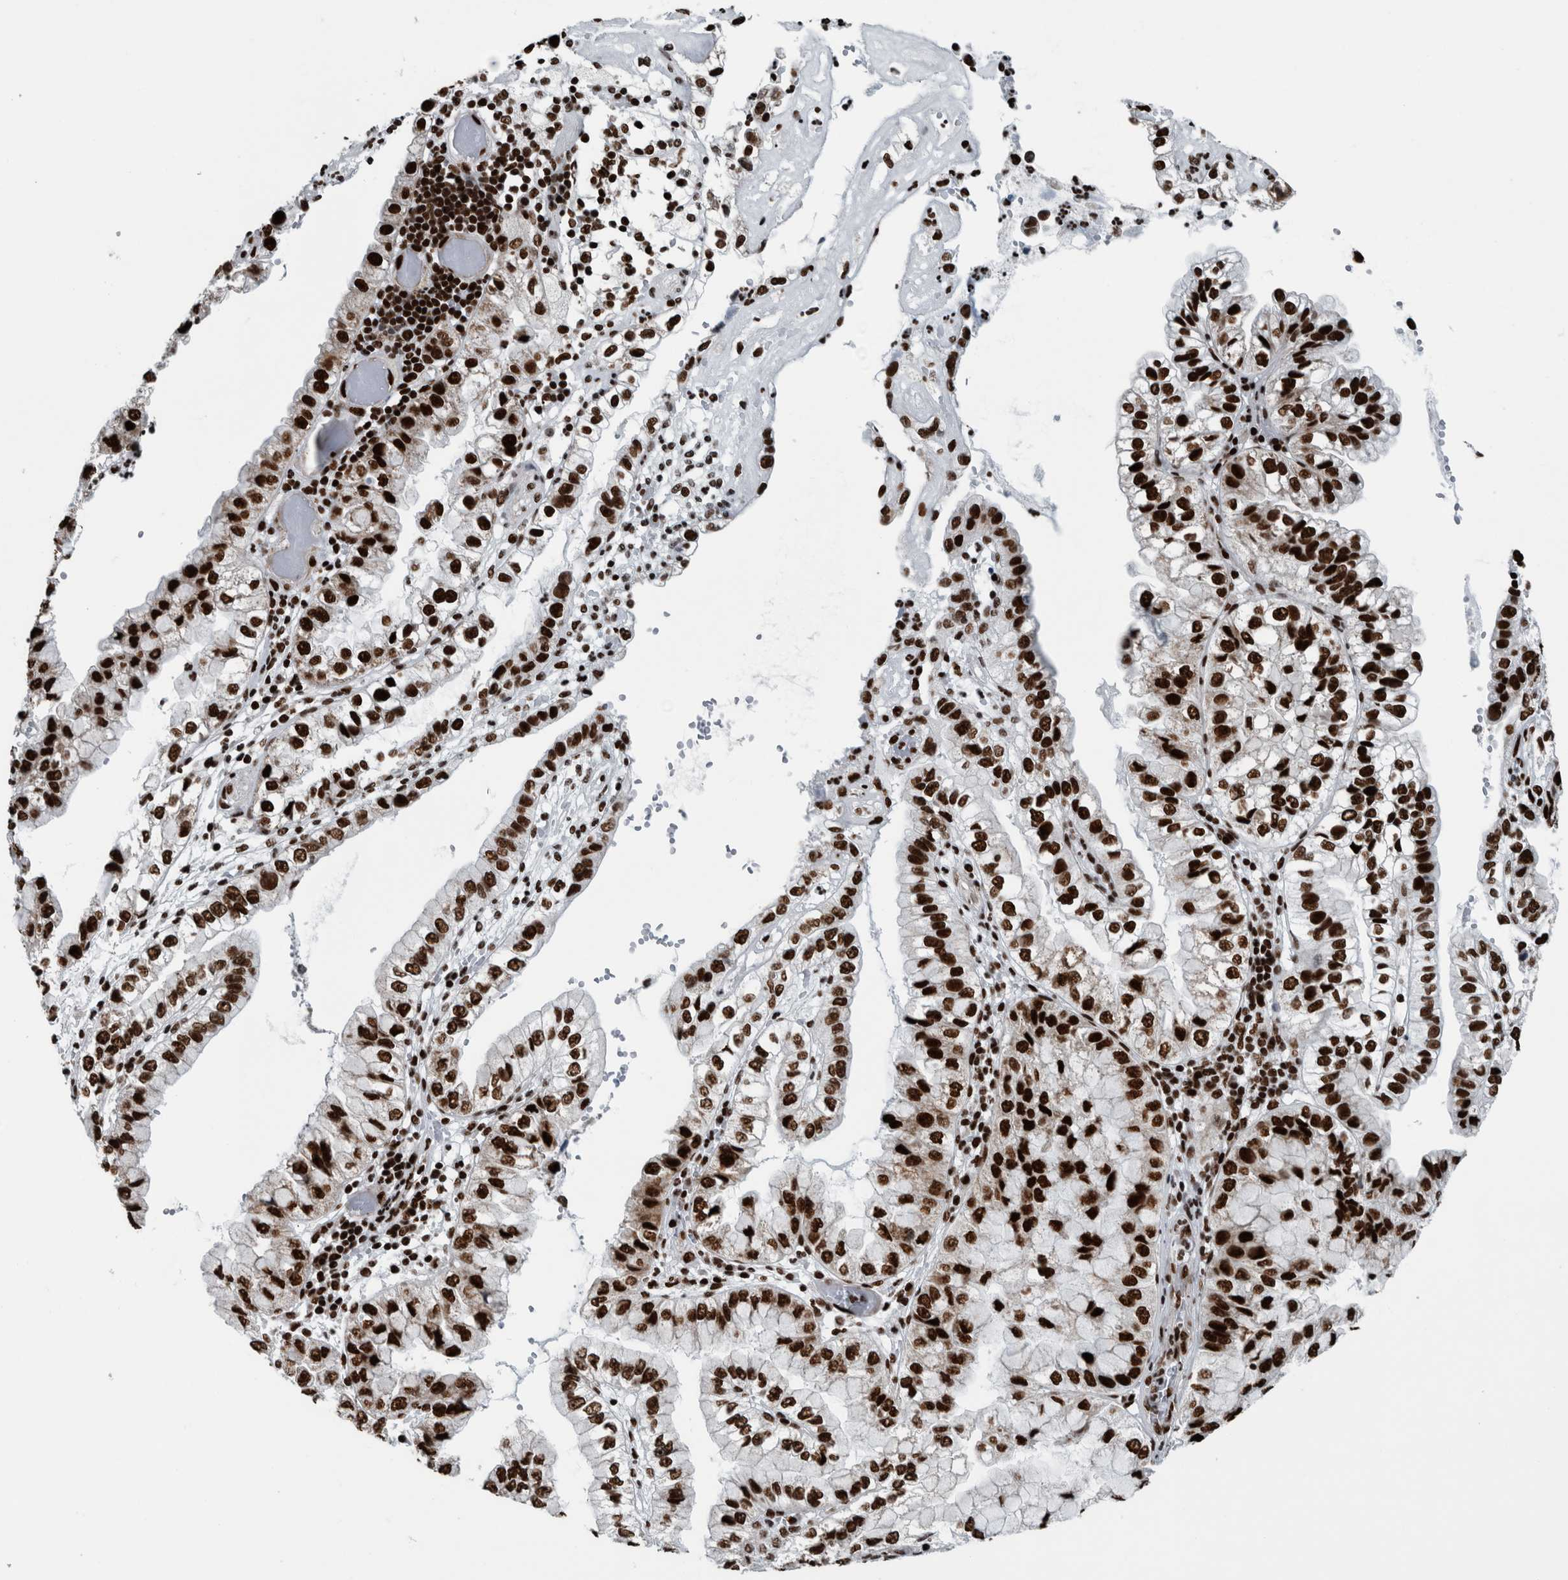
{"staining": {"intensity": "strong", "quantity": ">75%", "location": "nuclear"}, "tissue": "liver cancer", "cell_type": "Tumor cells", "image_type": "cancer", "snomed": [{"axis": "morphology", "description": "Cholangiocarcinoma"}, {"axis": "topography", "description": "Liver"}], "caption": "Liver cancer stained for a protein (brown) exhibits strong nuclear positive positivity in about >75% of tumor cells.", "gene": "DNMT3A", "patient": {"sex": "female", "age": 79}}